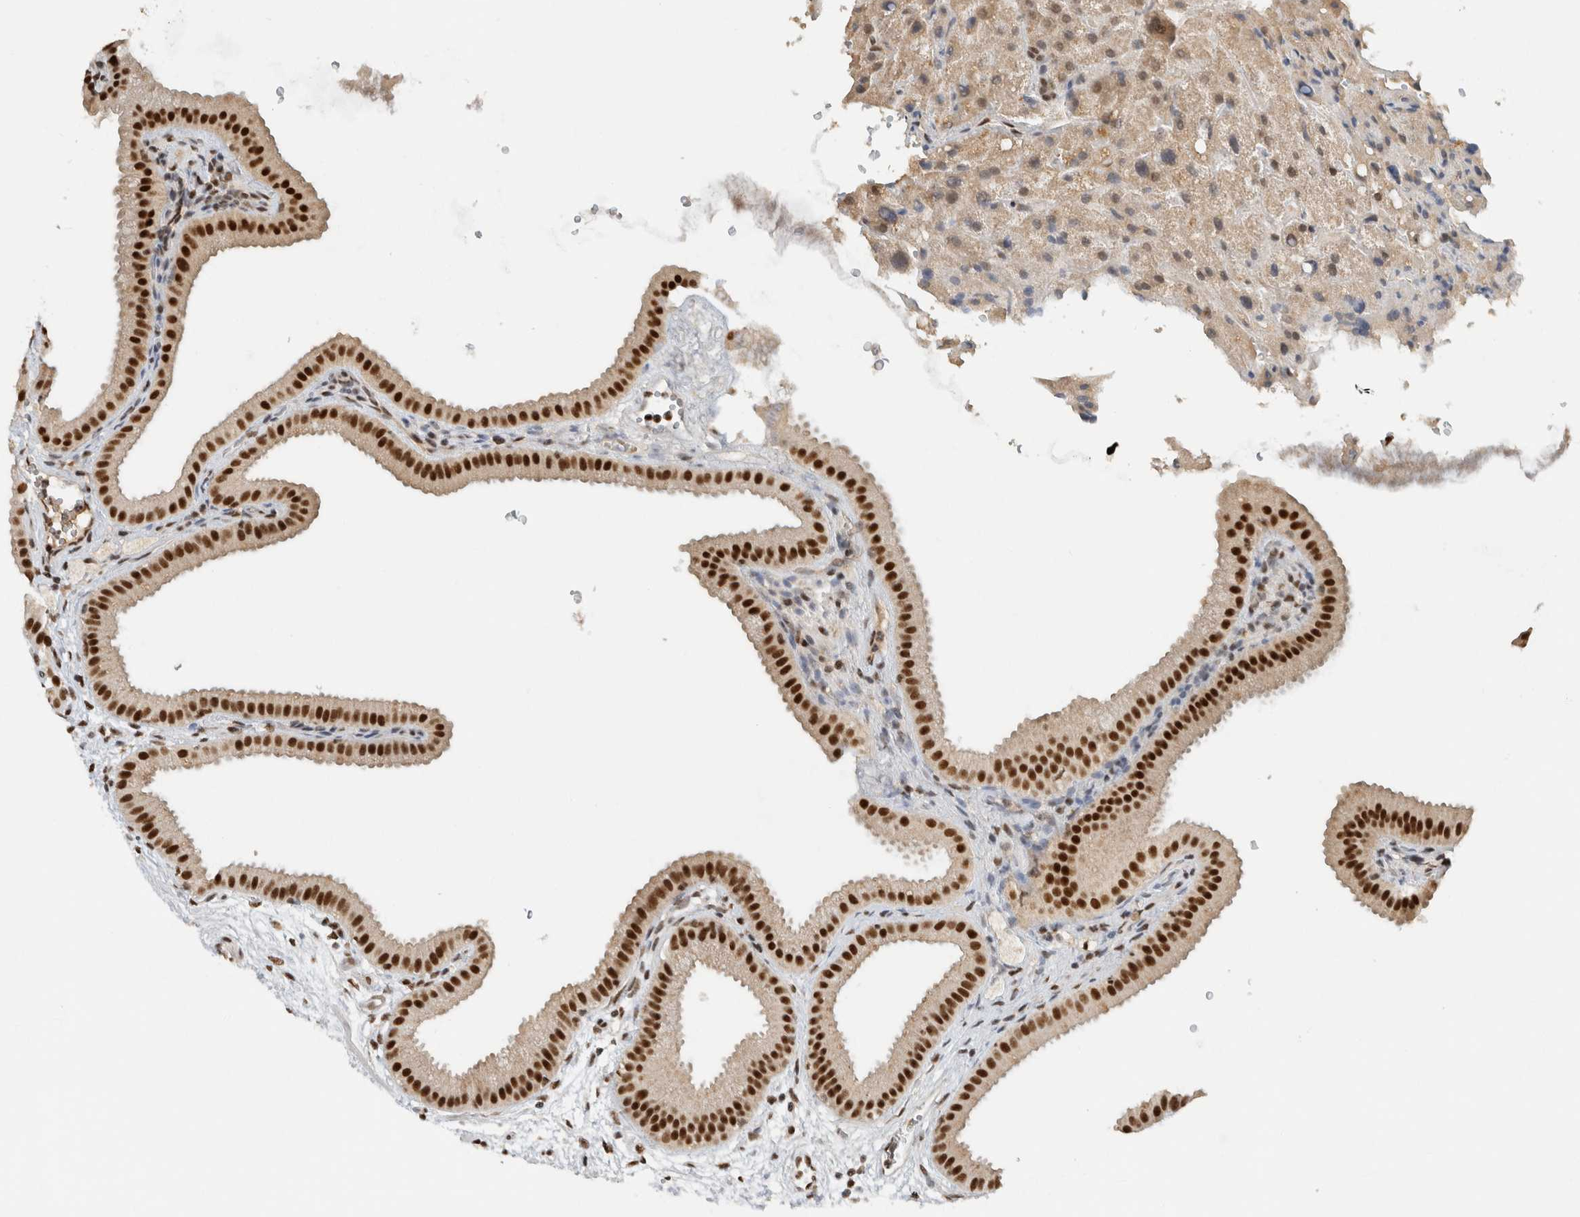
{"staining": {"intensity": "strong", "quantity": ">75%", "location": "nuclear"}, "tissue": "gallbladder", "cell_type": "Glandular cells", "image_type": "normal", "snomed": [{"axis": "morphology", "description": "Normal tissue, NOS"}, {"axis": "topography", "description": "Gallbladder"}], "caption": "Protein staining of unremarkable gallbladder shows strong nuclear expression in about >75% of glandular cells.", "gene": "DDX42", "patient": {"sex": "female", "age": 64}}